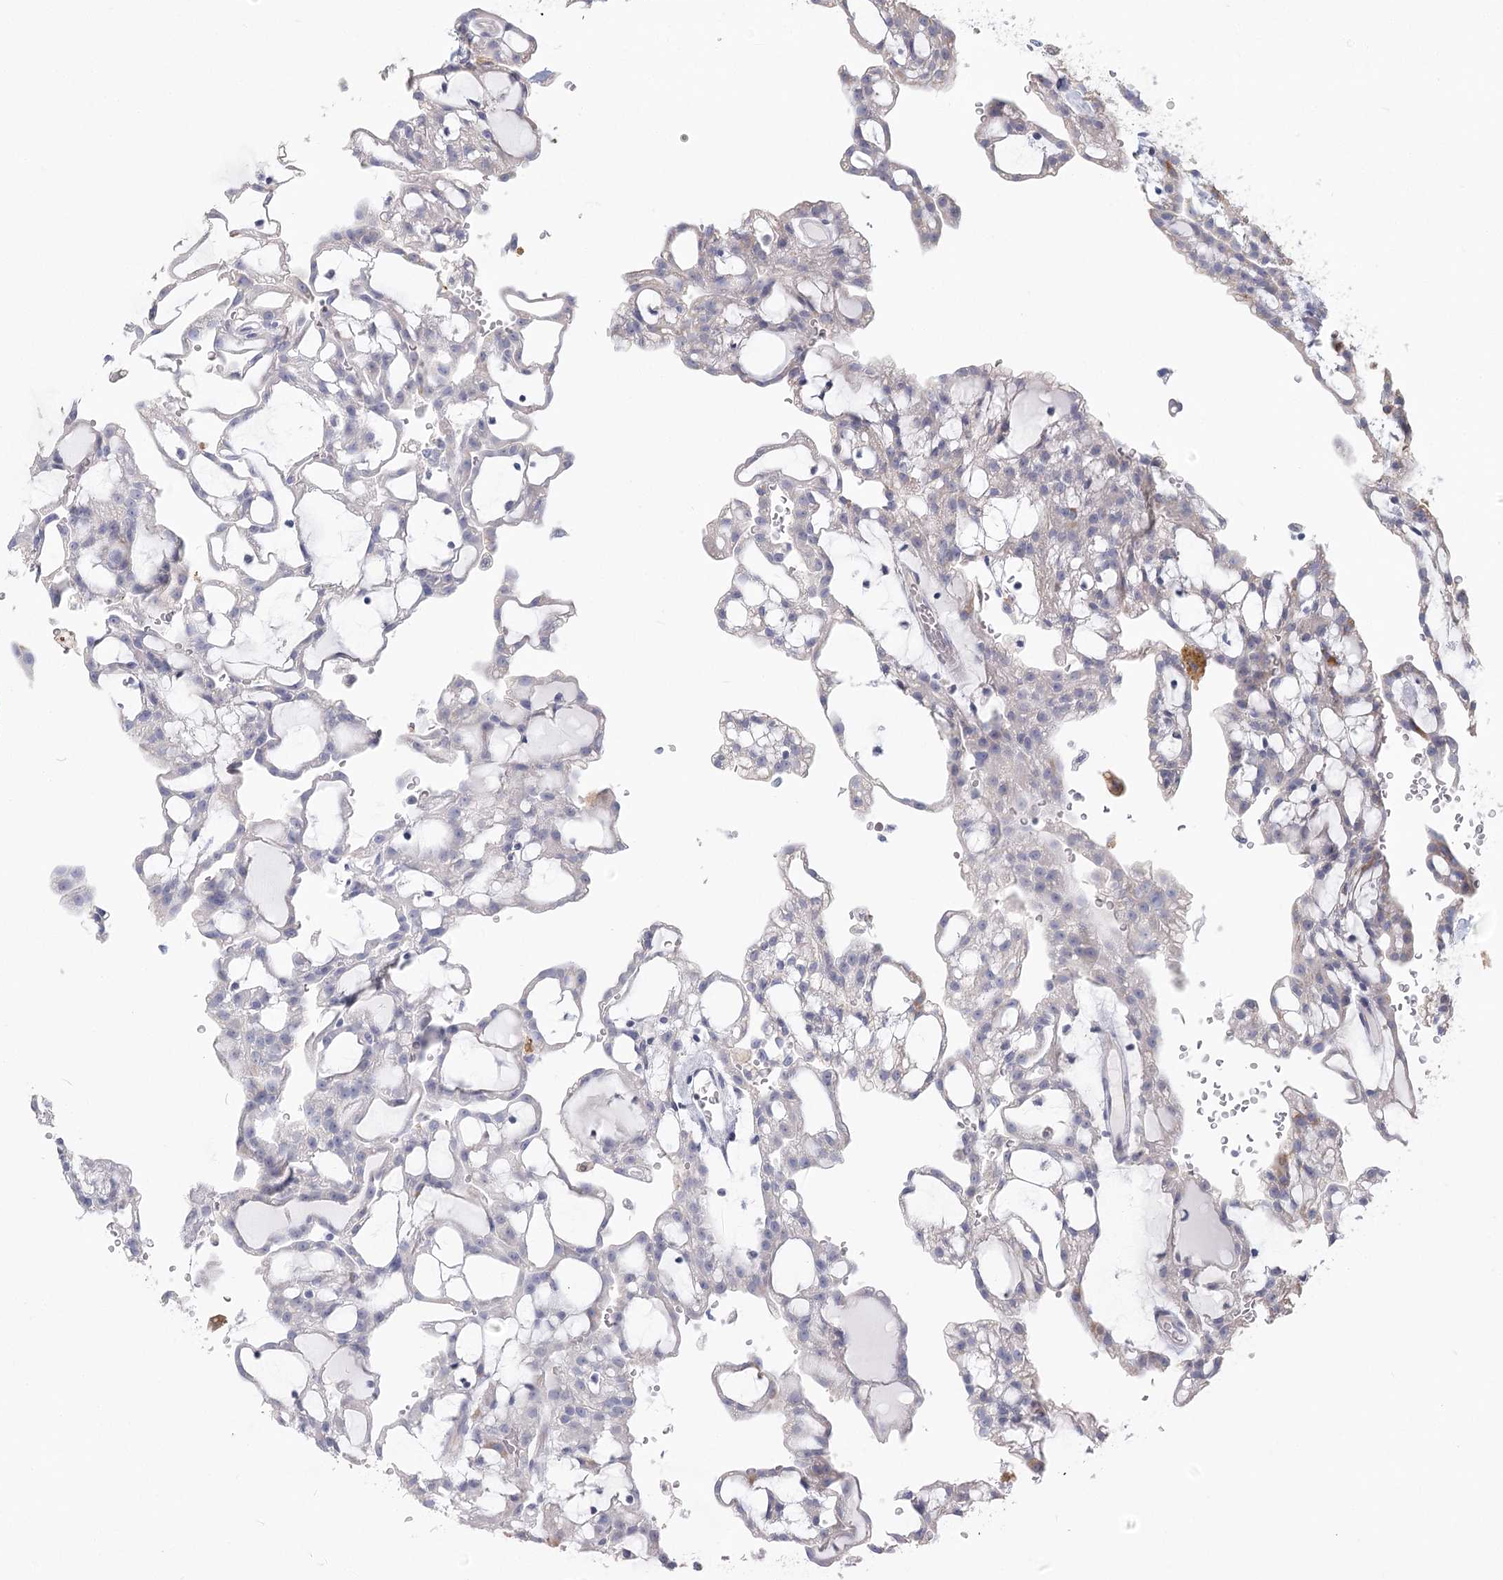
{"staining": {"intensity": "negative", "quantity": "none", "location": "none"}, "tissue": "renal cancer", "cell_type": "Tumor cells", "image_type": "cancer", "snomed": [{"axis": "morphology", "description": "Adenocarcinoma, NOS"}, {"axis": "topography", "description": "Kidney"}], "caption": "This is an IHC histopathology image of human renal cancer. There is no expression in tumor cells.", "gene": "CNTLN", "patient": {"sex": "male", "age": 63}}